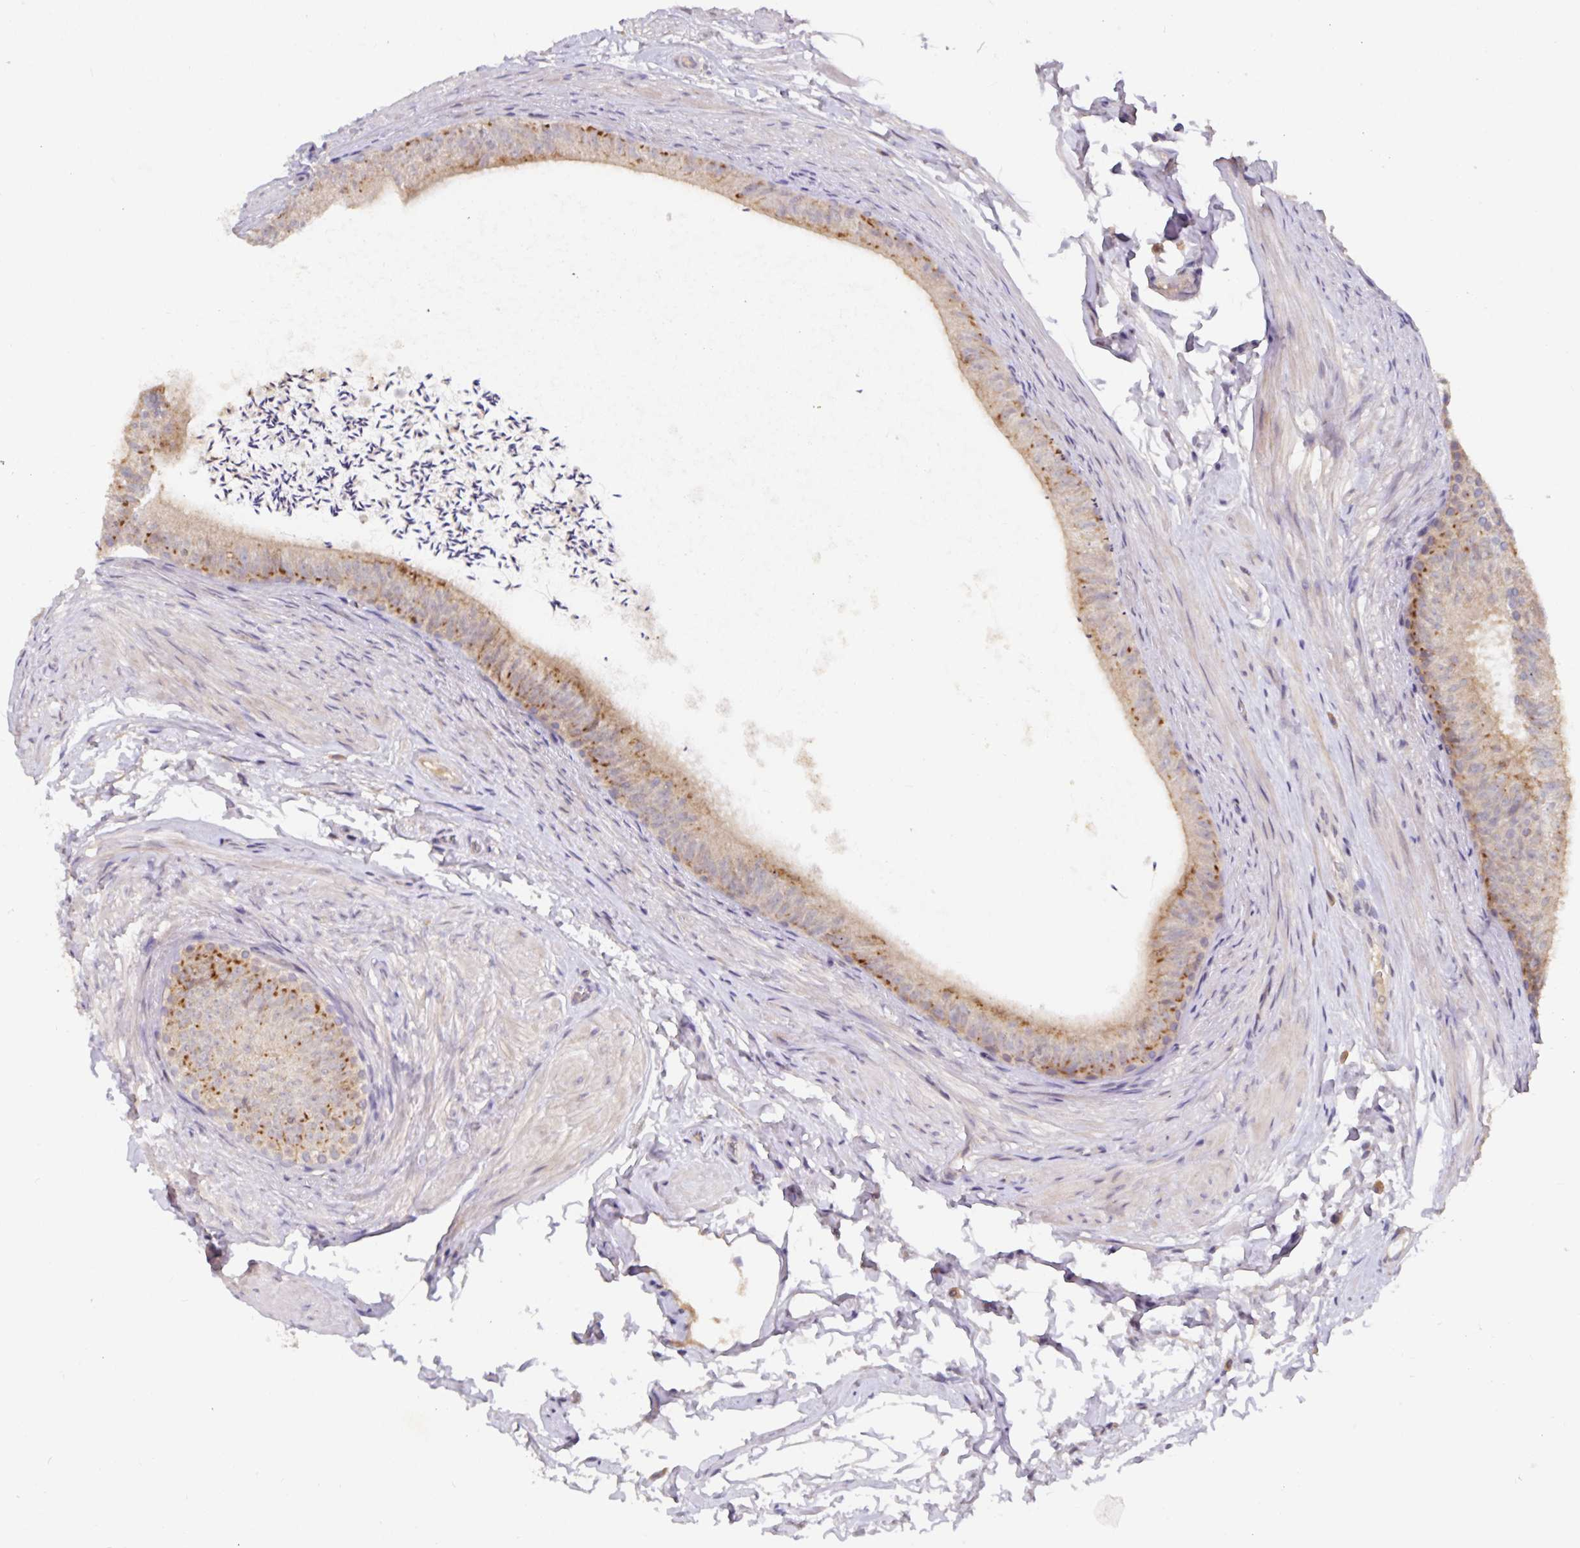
{"staining": {"intensity": "moderate", "quantity": "<25%", "location": "cytoplasmic/membranous"}, "tissue": "epididymis", "cell_type": "Glandular cells", "image_type": "normal", "snomed": [{"axis": "morphology", "description": "Normal tissue, NOS"}, {"axis": "topography", "description": "Epididymis, spermatic cord, NOS"}, {"axis": "topography", "description": "Epididymis"}, {"axis": "topography", "description": "Peripheral nerve tissue"}], "caption": "This is an image of immunohistochemistry (IHC) staining of unremarkable epididymis, which shows moderate positivity in the cytoplasmic/membranous of glandular cells.", "gene": "HEPN1", "patient": {"sex": "male", "age": 29}}